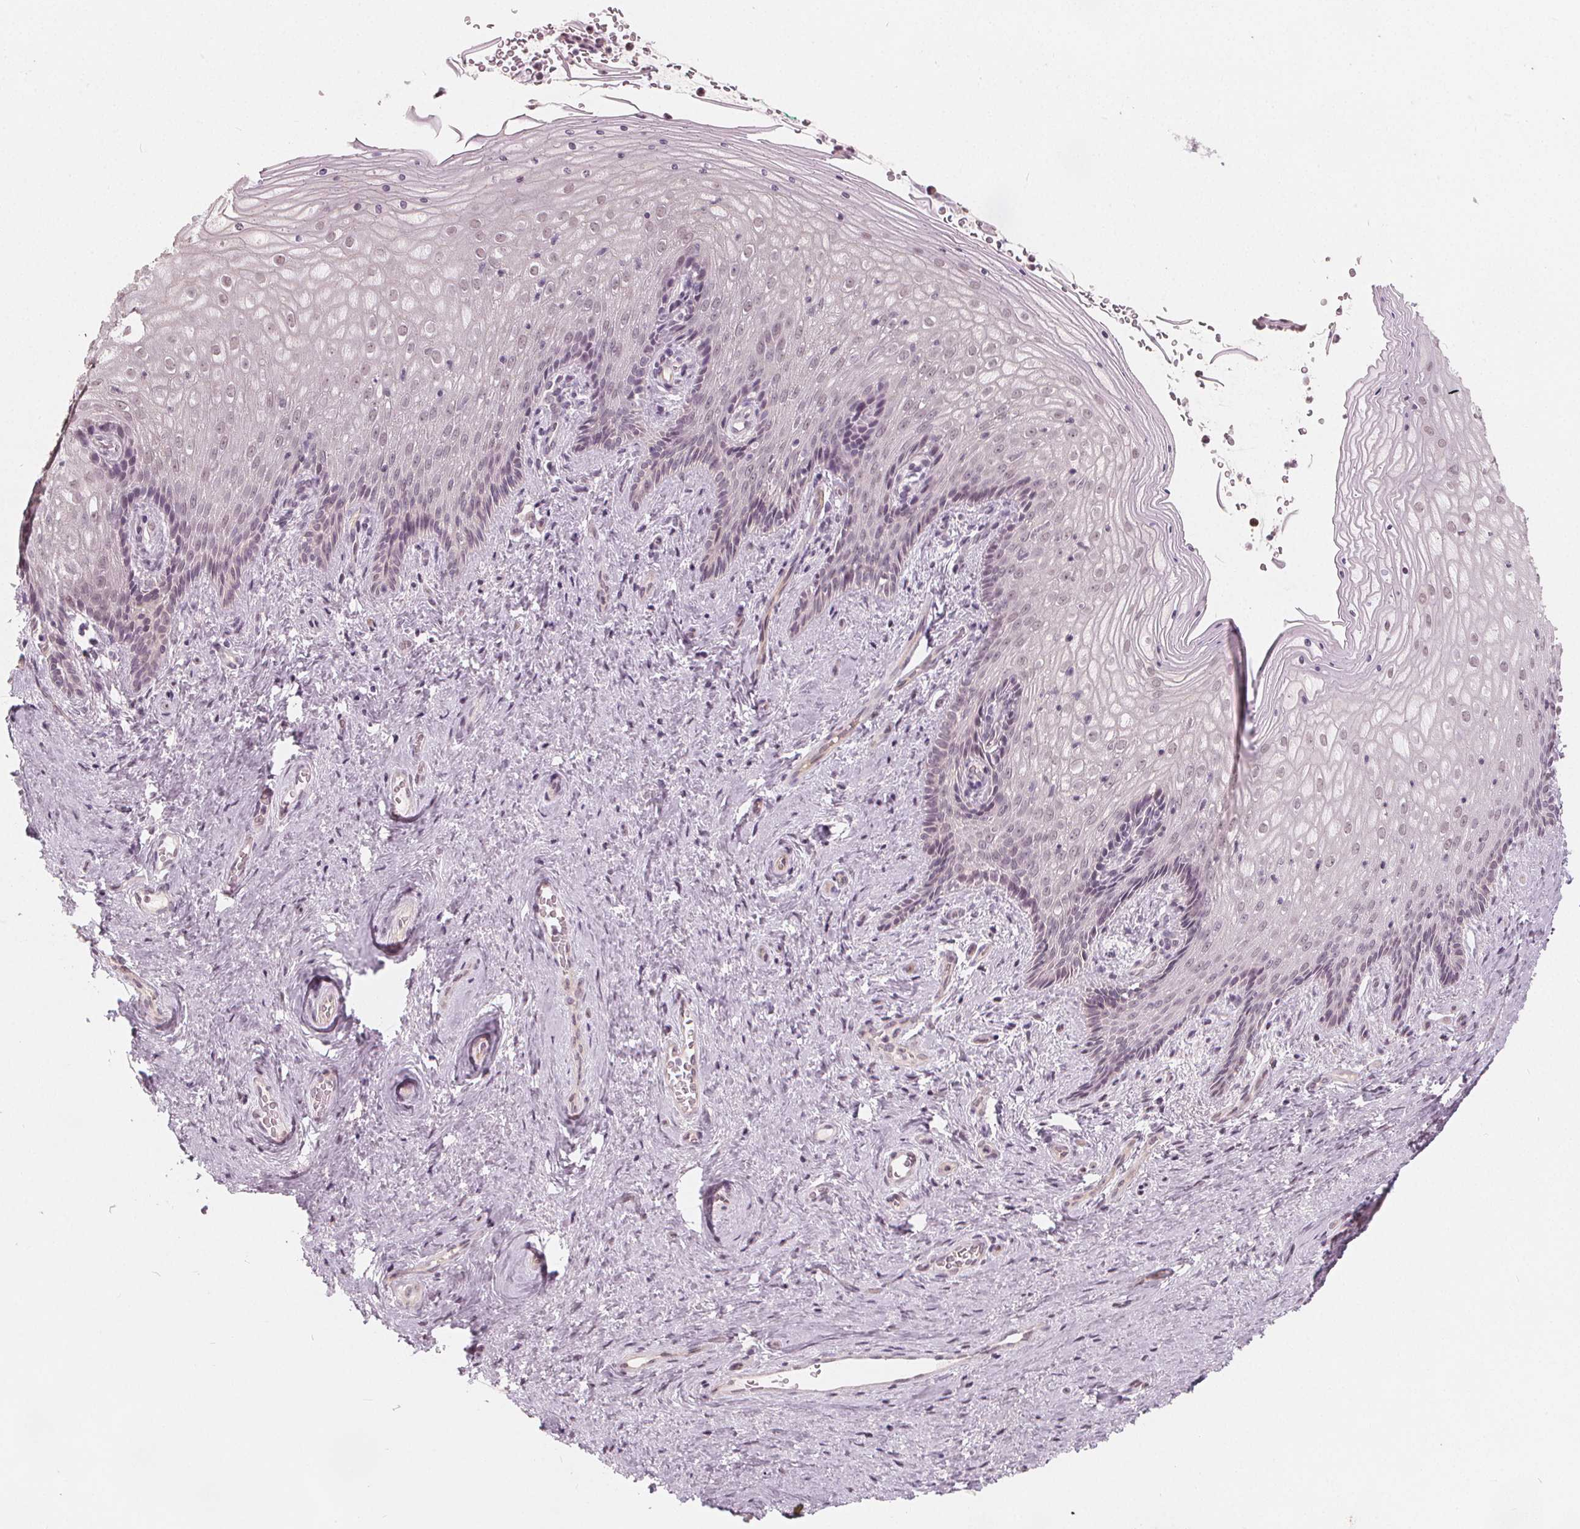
{"staining": {"intensity": "weak", "quantity": "25%-75%", "location": "nuclear"}, "tissue": "vagina", "cell_type": "Squamous epithelial cells", "image_type": "normal", "snomed": [{"axis": "morphology", "description": "Normal tissue, NOS"}, {"axis": "topography", "description": "Vagina"}], "caption": "A histopathology image showing weak nuclear staining in about 25%-75% of squamous epithelial cells in benign vagina, as visualized by brown immunohistochemical staining.", "gene": "NUP210L", "patient": {"sex": "female", "age": 45}}